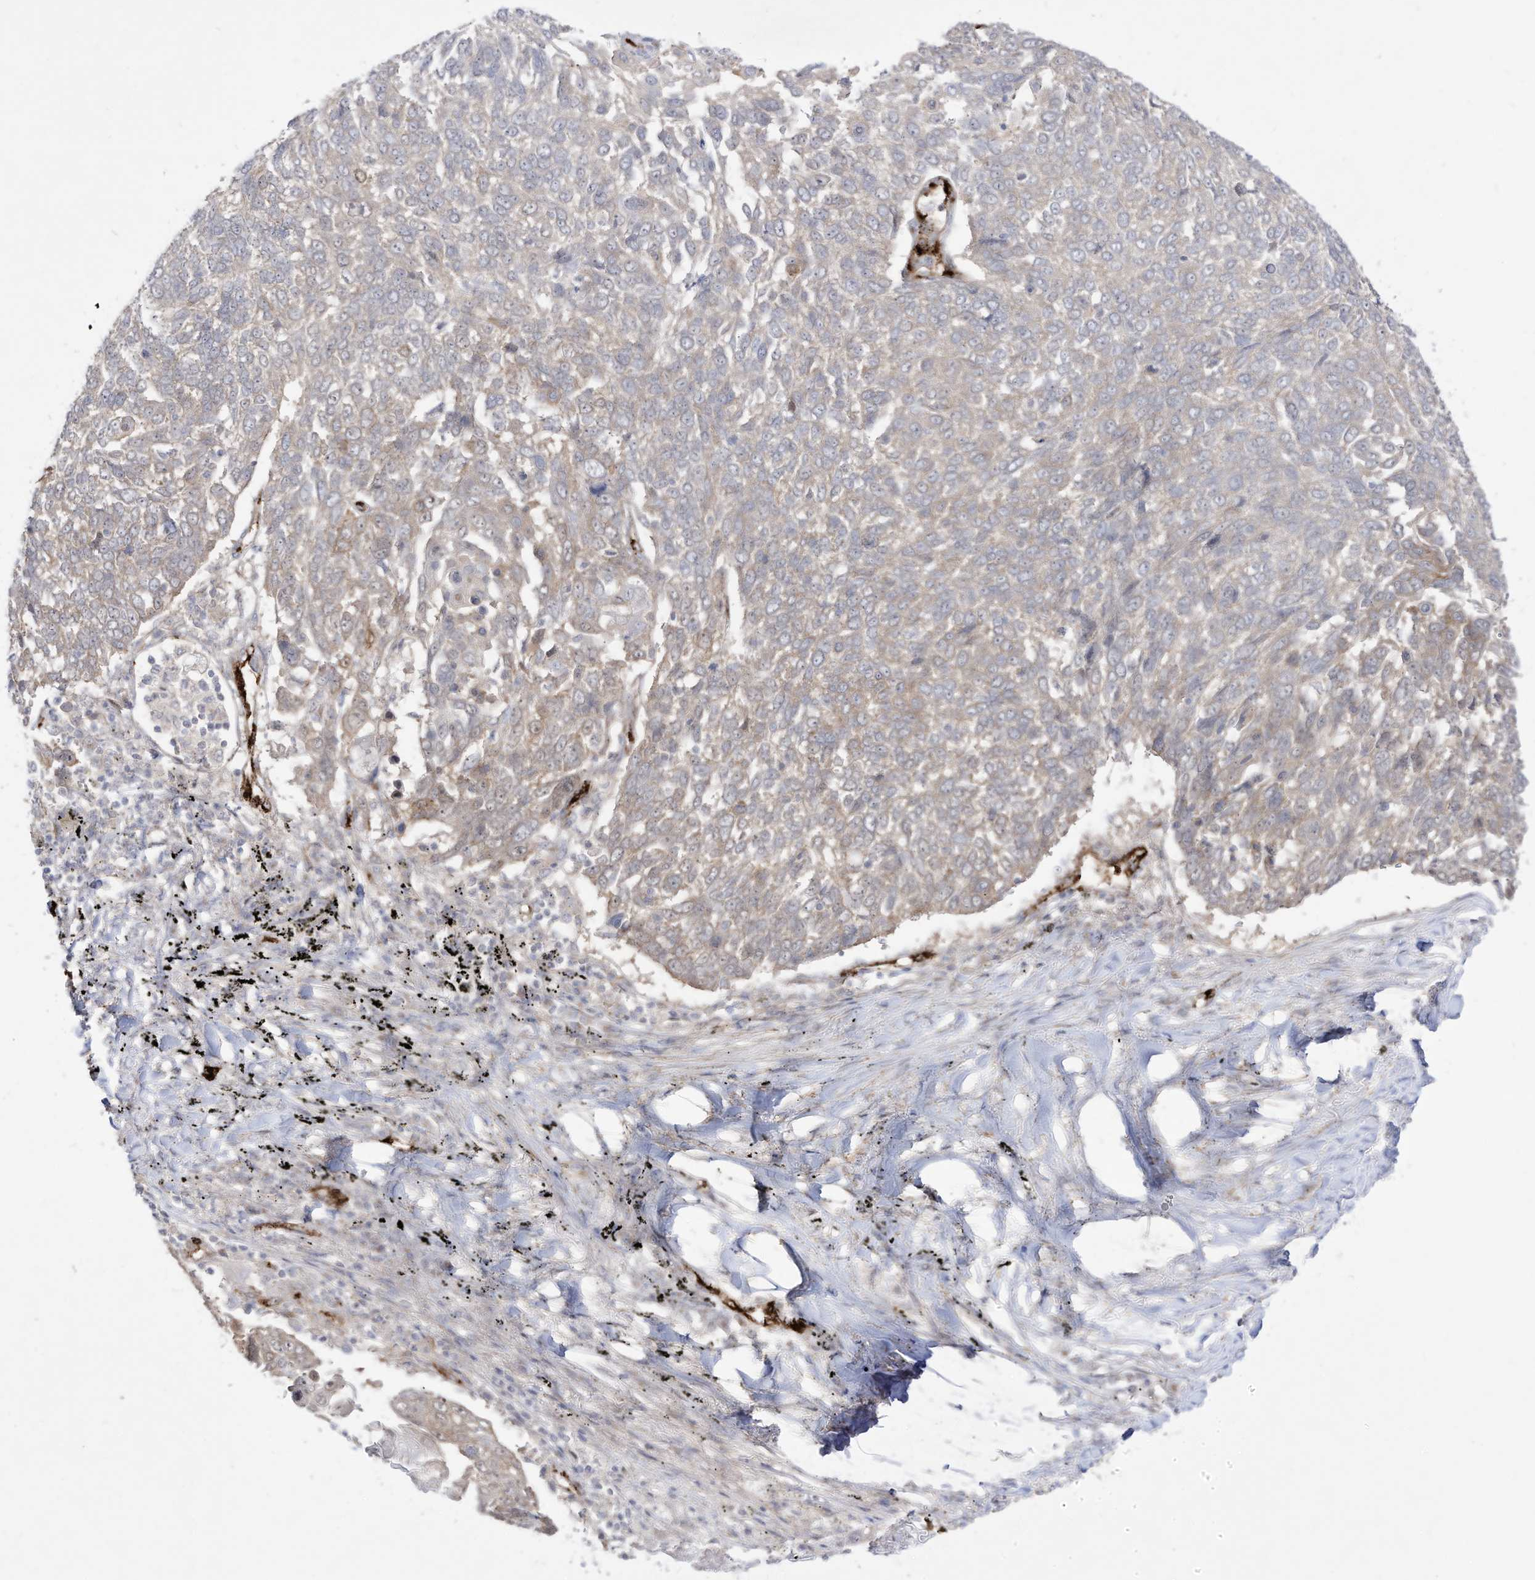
{"staining": {"intensity": "weak", "quantity": "<25%", "location": "cytoplasmic/membranous"}, "tissue": "lung cancer", "cell_type": "Tumor cells", "image_type": "cancer", "snomed": [{"axis": "morphology", "description": "Squamous cell carcinoma, NOS"}, {"axis": "topography", "description": "Lung"}], "caption": "This is an IHC histopathology image of squamous cell carcinoma (lung). There is no staining in tumor cells.", "gene": "ZGRF1", "patient": {"sex": "male", "age": 66}}